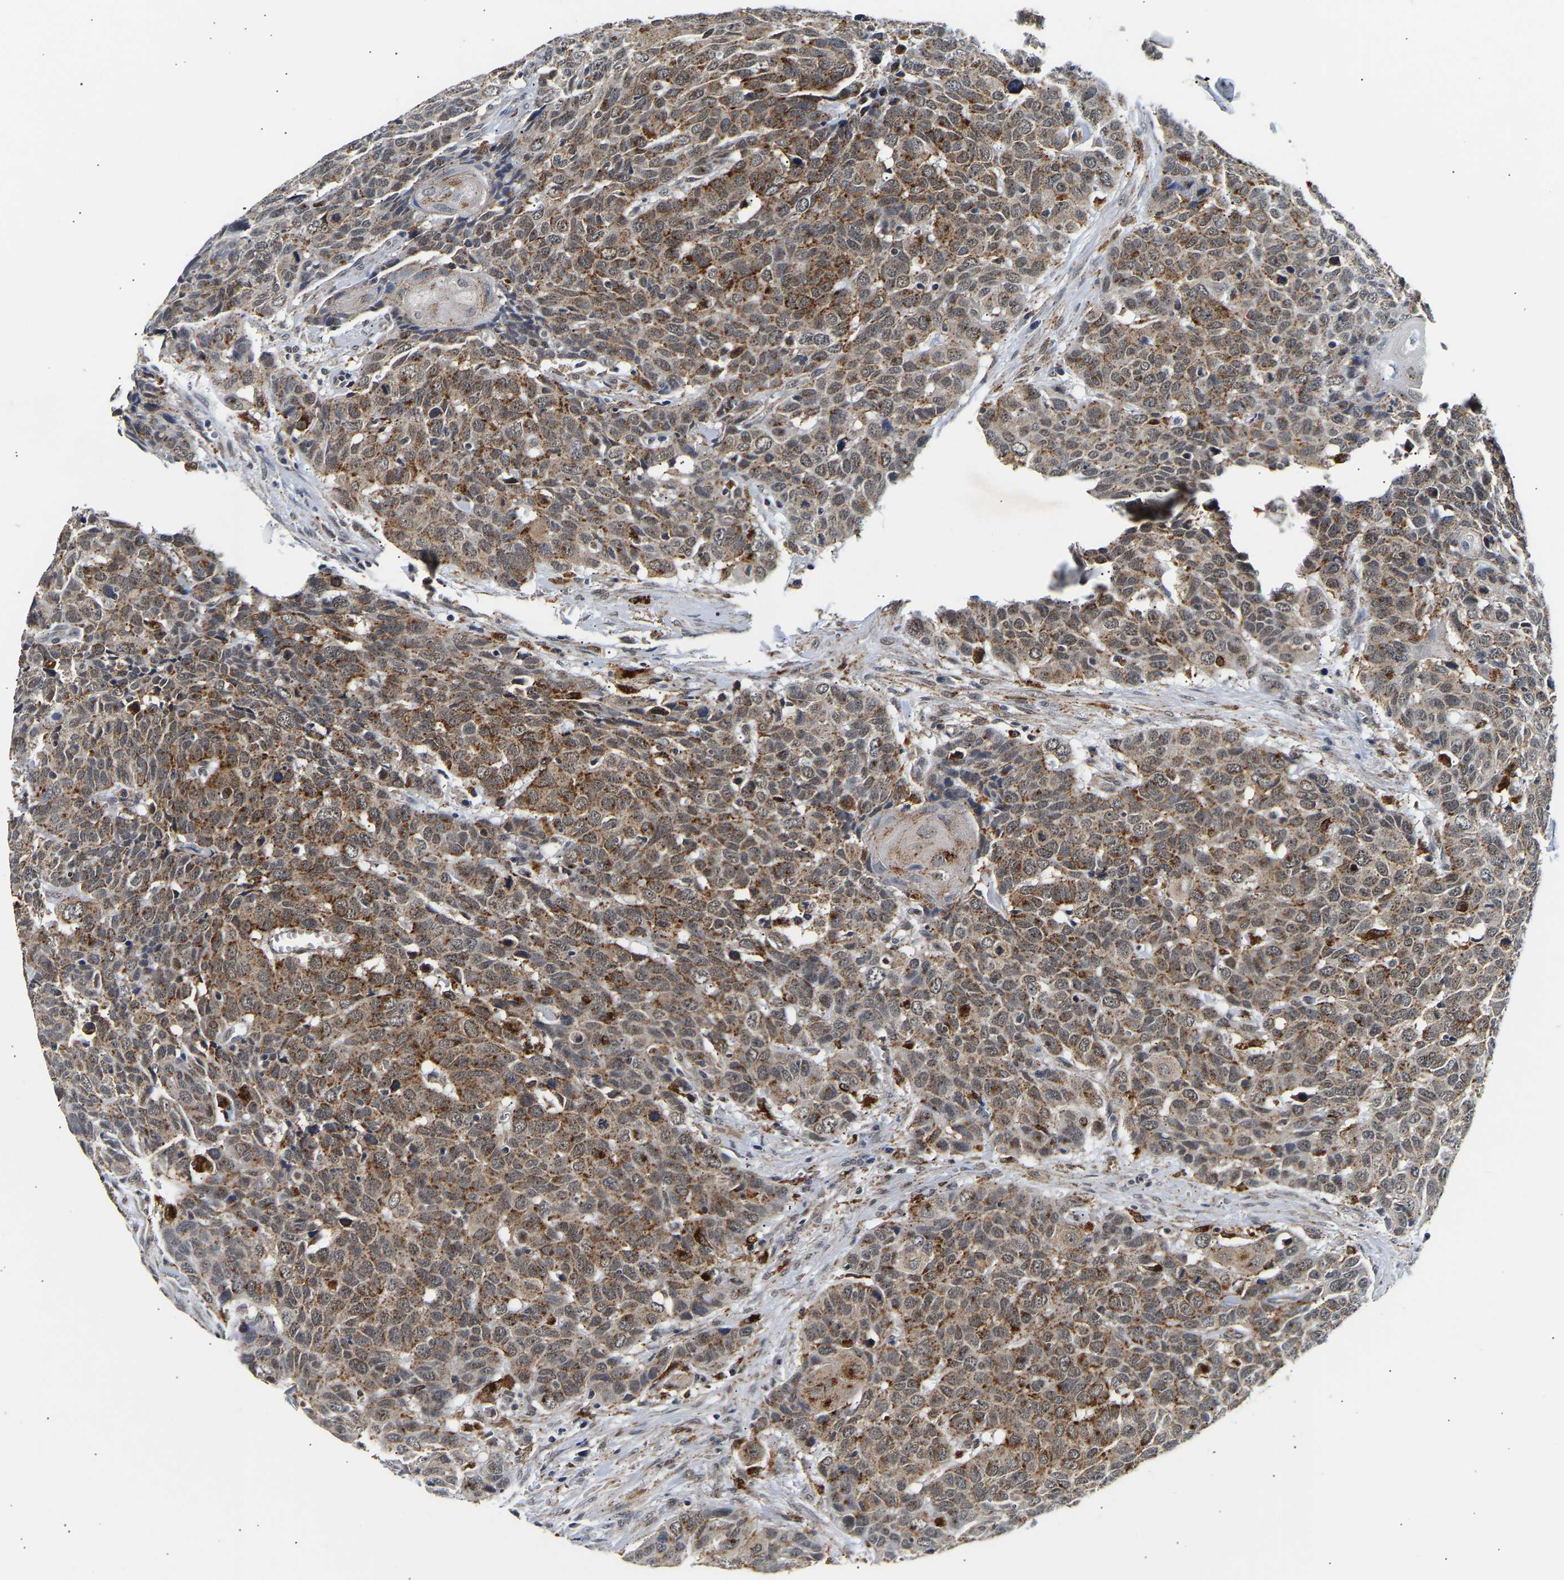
{"staining": {"intensity": "moderate", "quantity": ">75%", "location": "cytoplasmic/membranous"}, "tissue": "head and neck cancer", "cell_type": "Tumor cells", "image_type": "cancer", "snomed": [{"axis": "morphology", "description": "Squamous cell carcinoma, NOS"}, {"axis": "topography", "description": "Head-Neck"}], "caption": "There is medium levels of moderate cytoplasmic/membranous staining in tumor cells of head and neck cancer (squamous cell carcinoma), as demonstrated by immunohistochemical staining (brown color).", "gene": "SMU1", "patient": {"sex": "male", "age": 66}}